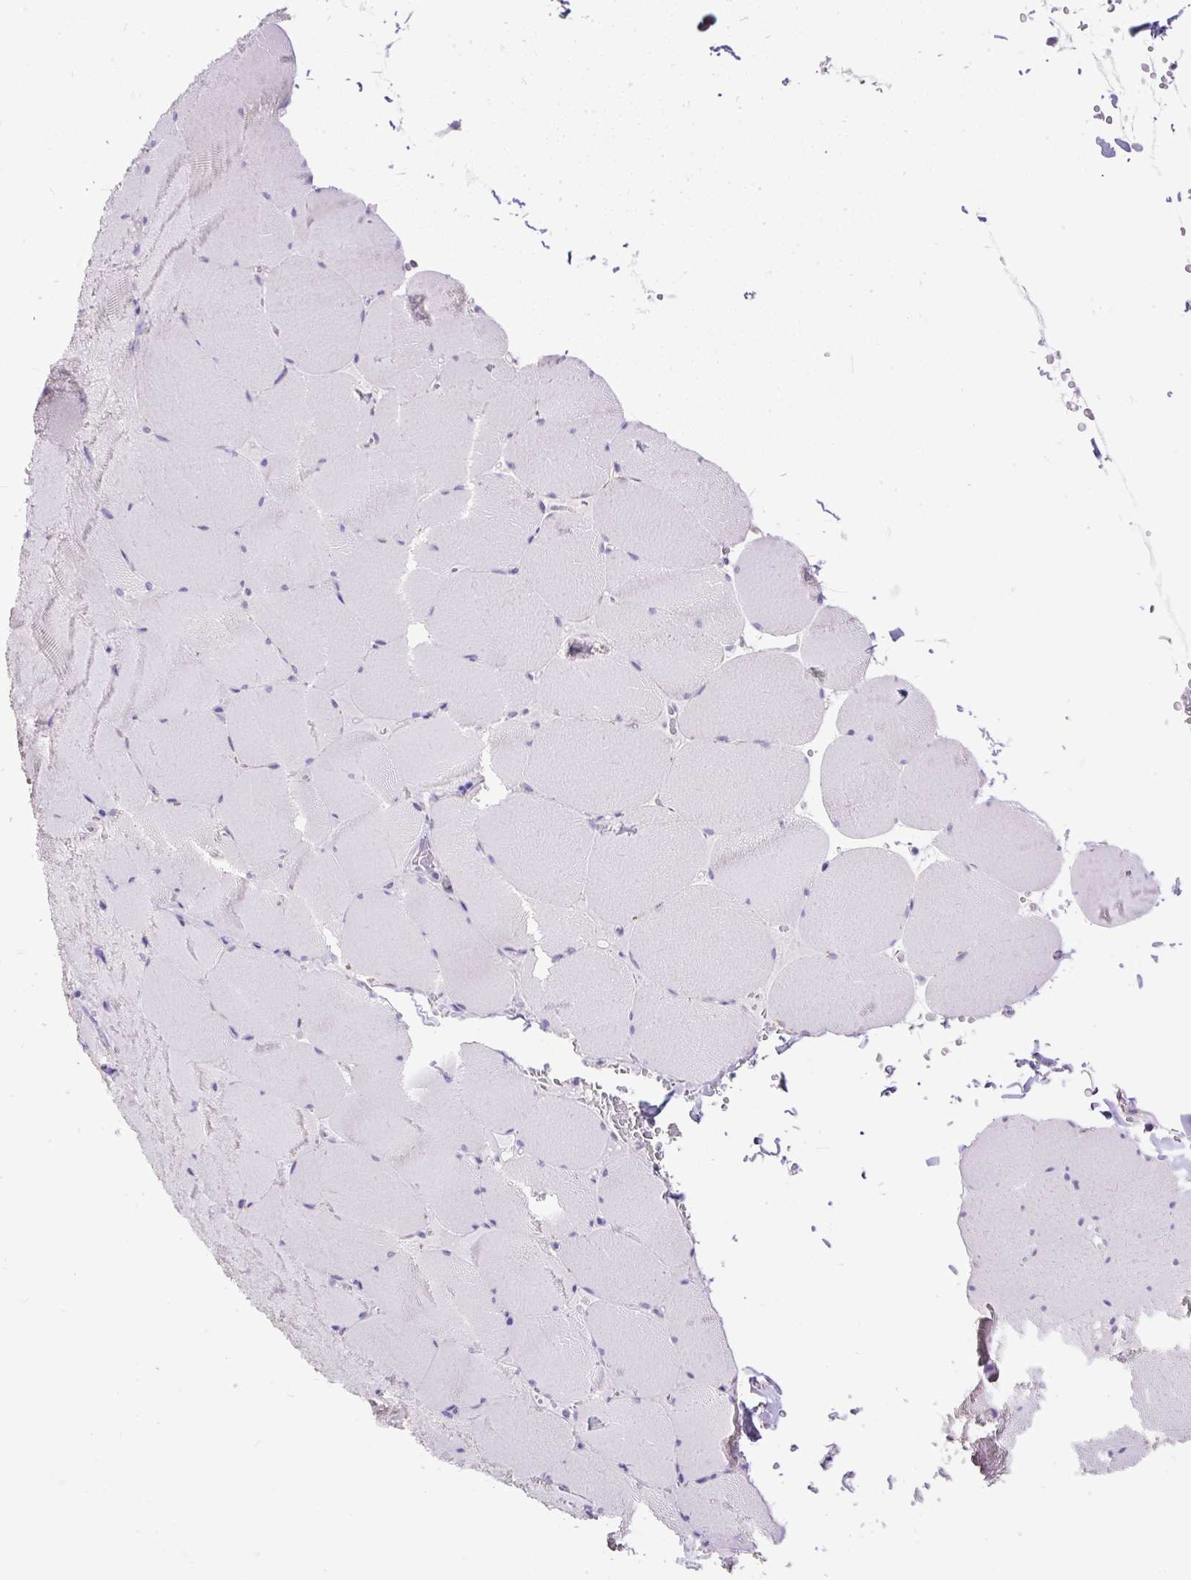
{"staining": {"intensity": "negative", "quantity": "none", "location": "none"}, "tissue": "skeletal muscle", "cell_type": "Myocytes", "image_type": "normal", "snomed": [{"axis": "morphology", "description": "Normal tissue, NOS"}, {"axis": "topography", "description": "Skeletal muscle"}, {"axis": "topography", "description": "Head-Neck"}], "caption": "This is an immunohistochemistry photomicrograph of benign human skeletal muscle. There is no positivity in myocytes.", "gene": "GBX1", "patient": {"sex": "male", "age": 66}}